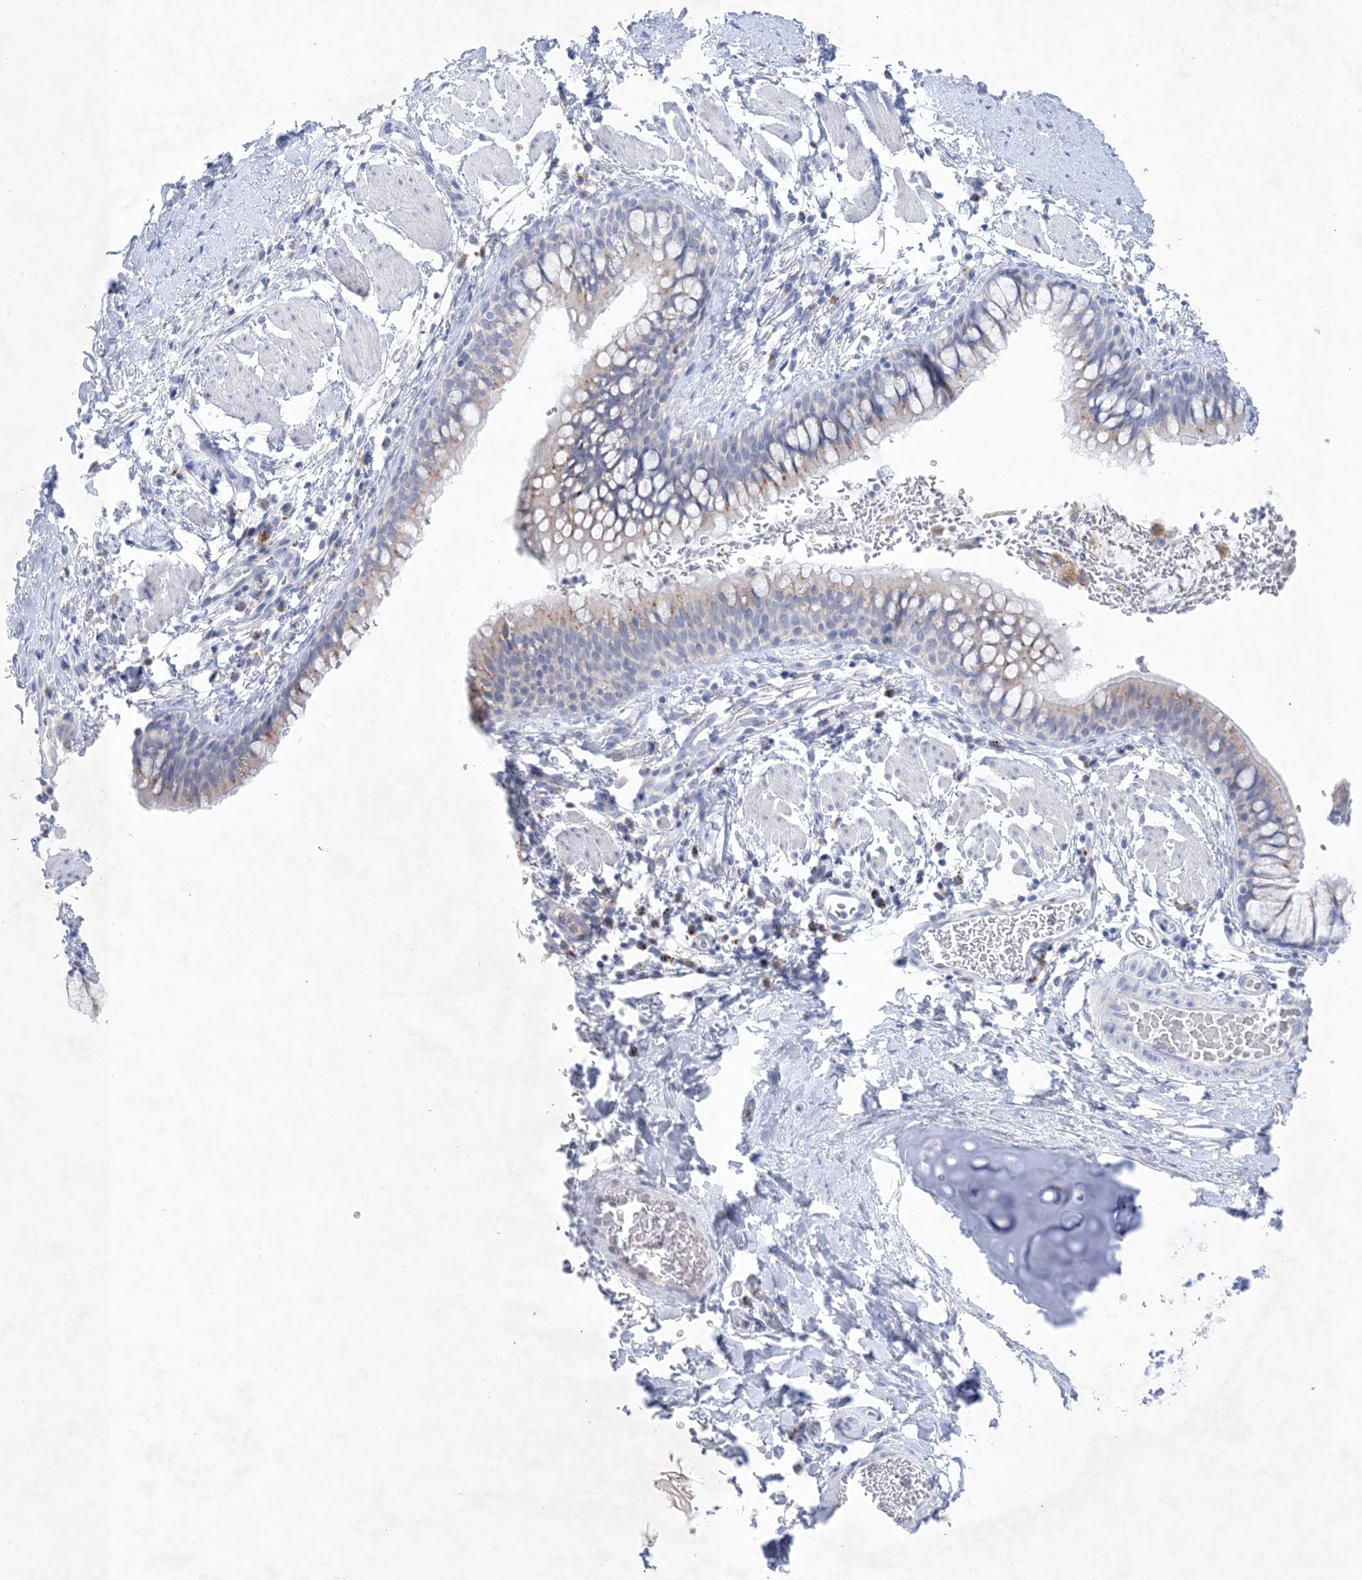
{"staining": {"intensity": "weak", "quantity": "<25%", "location": "cytoplasmic/membranous"}, "tissue": "bronchus", "cell_type": "Respiratory epithelial cells", "image_type": "normal", "snomed": [{"axis": "morphology", "description": "Normal tissue, NOS"}, {"axis": "topography", "description": "Cartilage tissue"}, {"axis": "topography", "description": "Bronchus"}], "caption": "Histopathology image shows no significant protein expression in respiratory epithelial cells of unremarkable bronchus. The staining is performed using DAB (3,3'-diaminobenzidine) brown chromogen with nuclei counter-stained in using hematoxylin.", "gene": "GABRG1", "patient": {"sex": "female", "age": 36}}